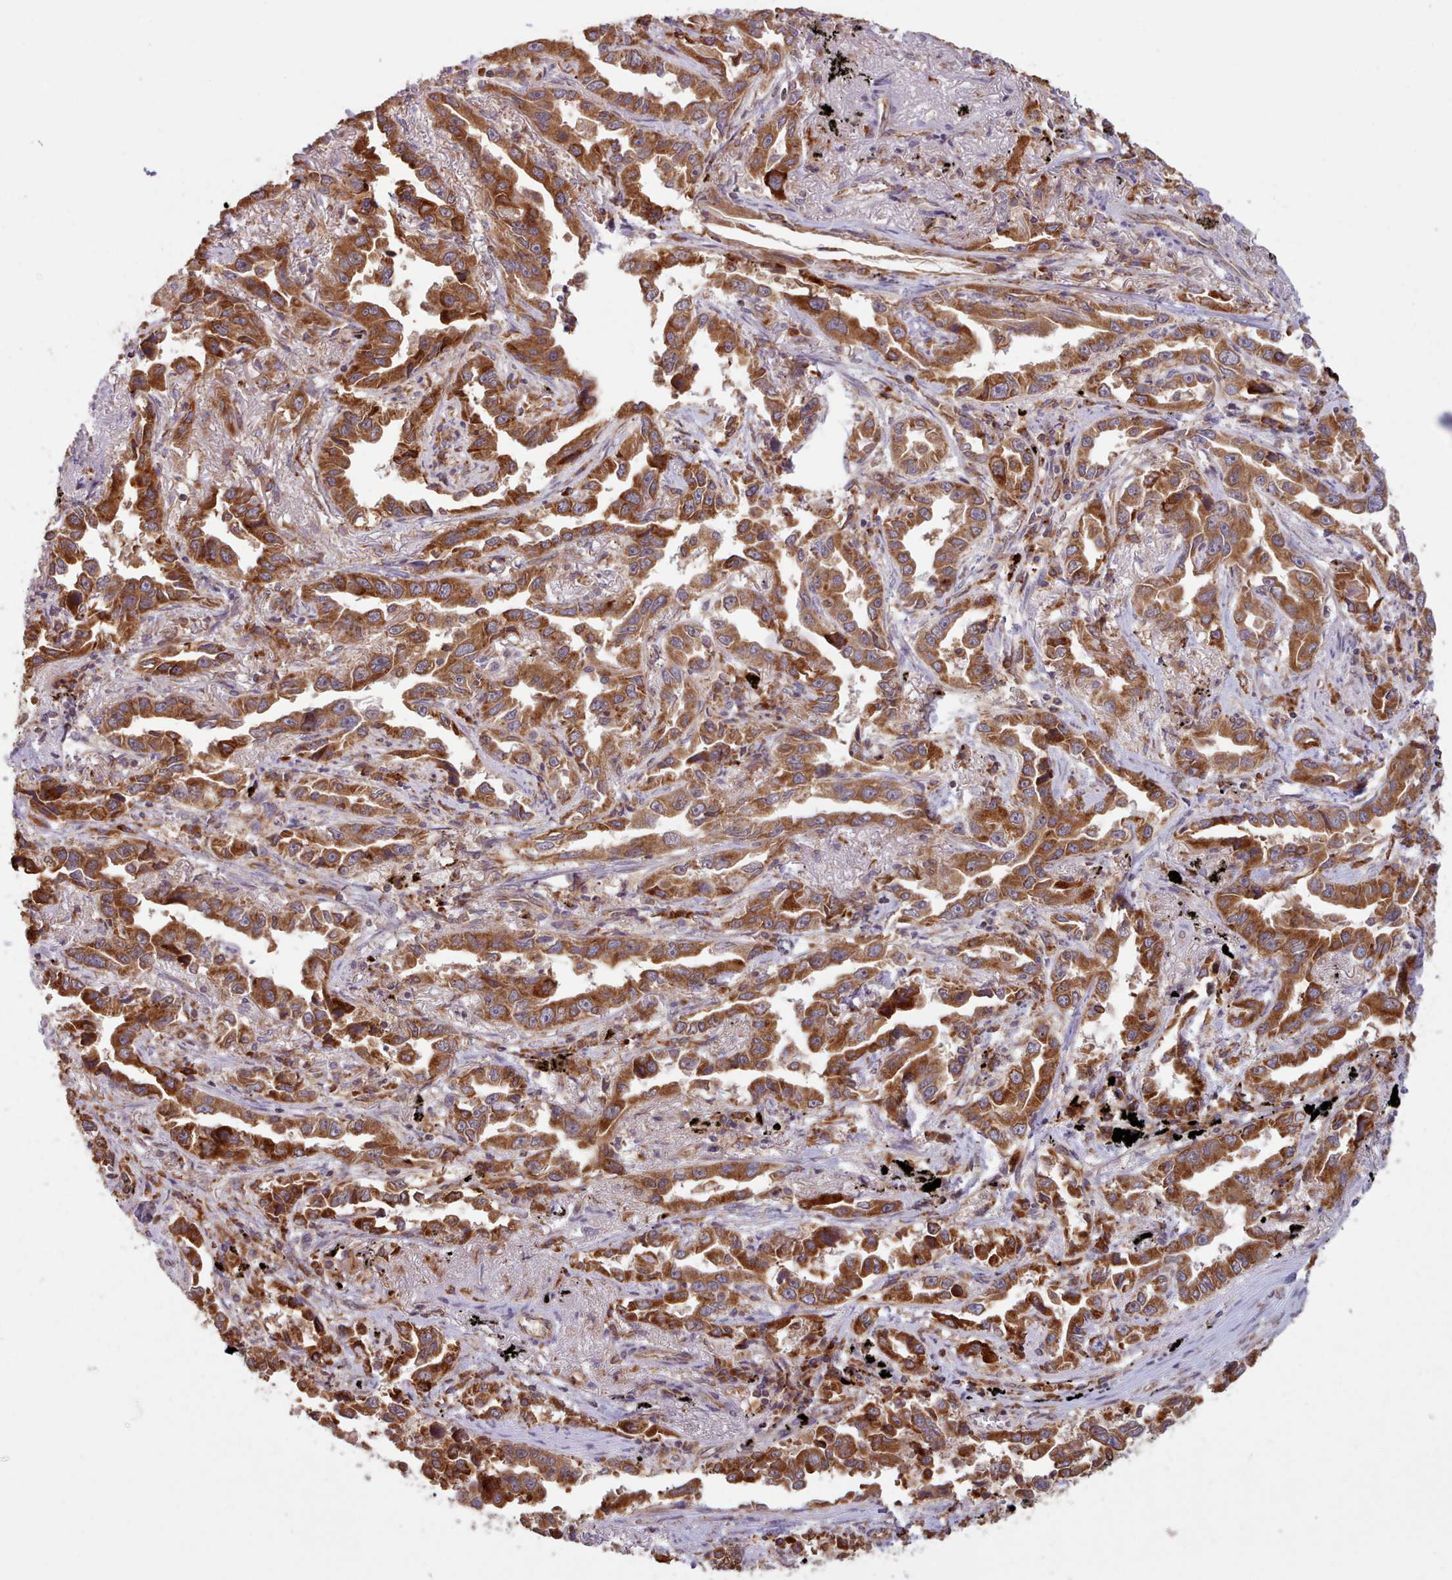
{"staining": {"intensity": "strong", "quantity": ">75%", "location": "cytoplasmic/membranous"}, "tissue": "lung cancer", "cell_type": "Tumor cells", "image_type": "cancer", "snomed": [{"axis": "morphology", "description": "Adenocarcinoma, NOS"}, {"axis": "topography", "description": "Lung"}], "caption": "Protein expression analysis of human lung adenocarcinoma reveals strong cytoplasmic/membranous staining in approximately >75% of tumor cells. (DAB (3,3'-diaminobenzidine) IHC with brightfield microscopy, high magnification).", "gene": "CRYBG1", "patient": {"sex": "male", "age": 67}}